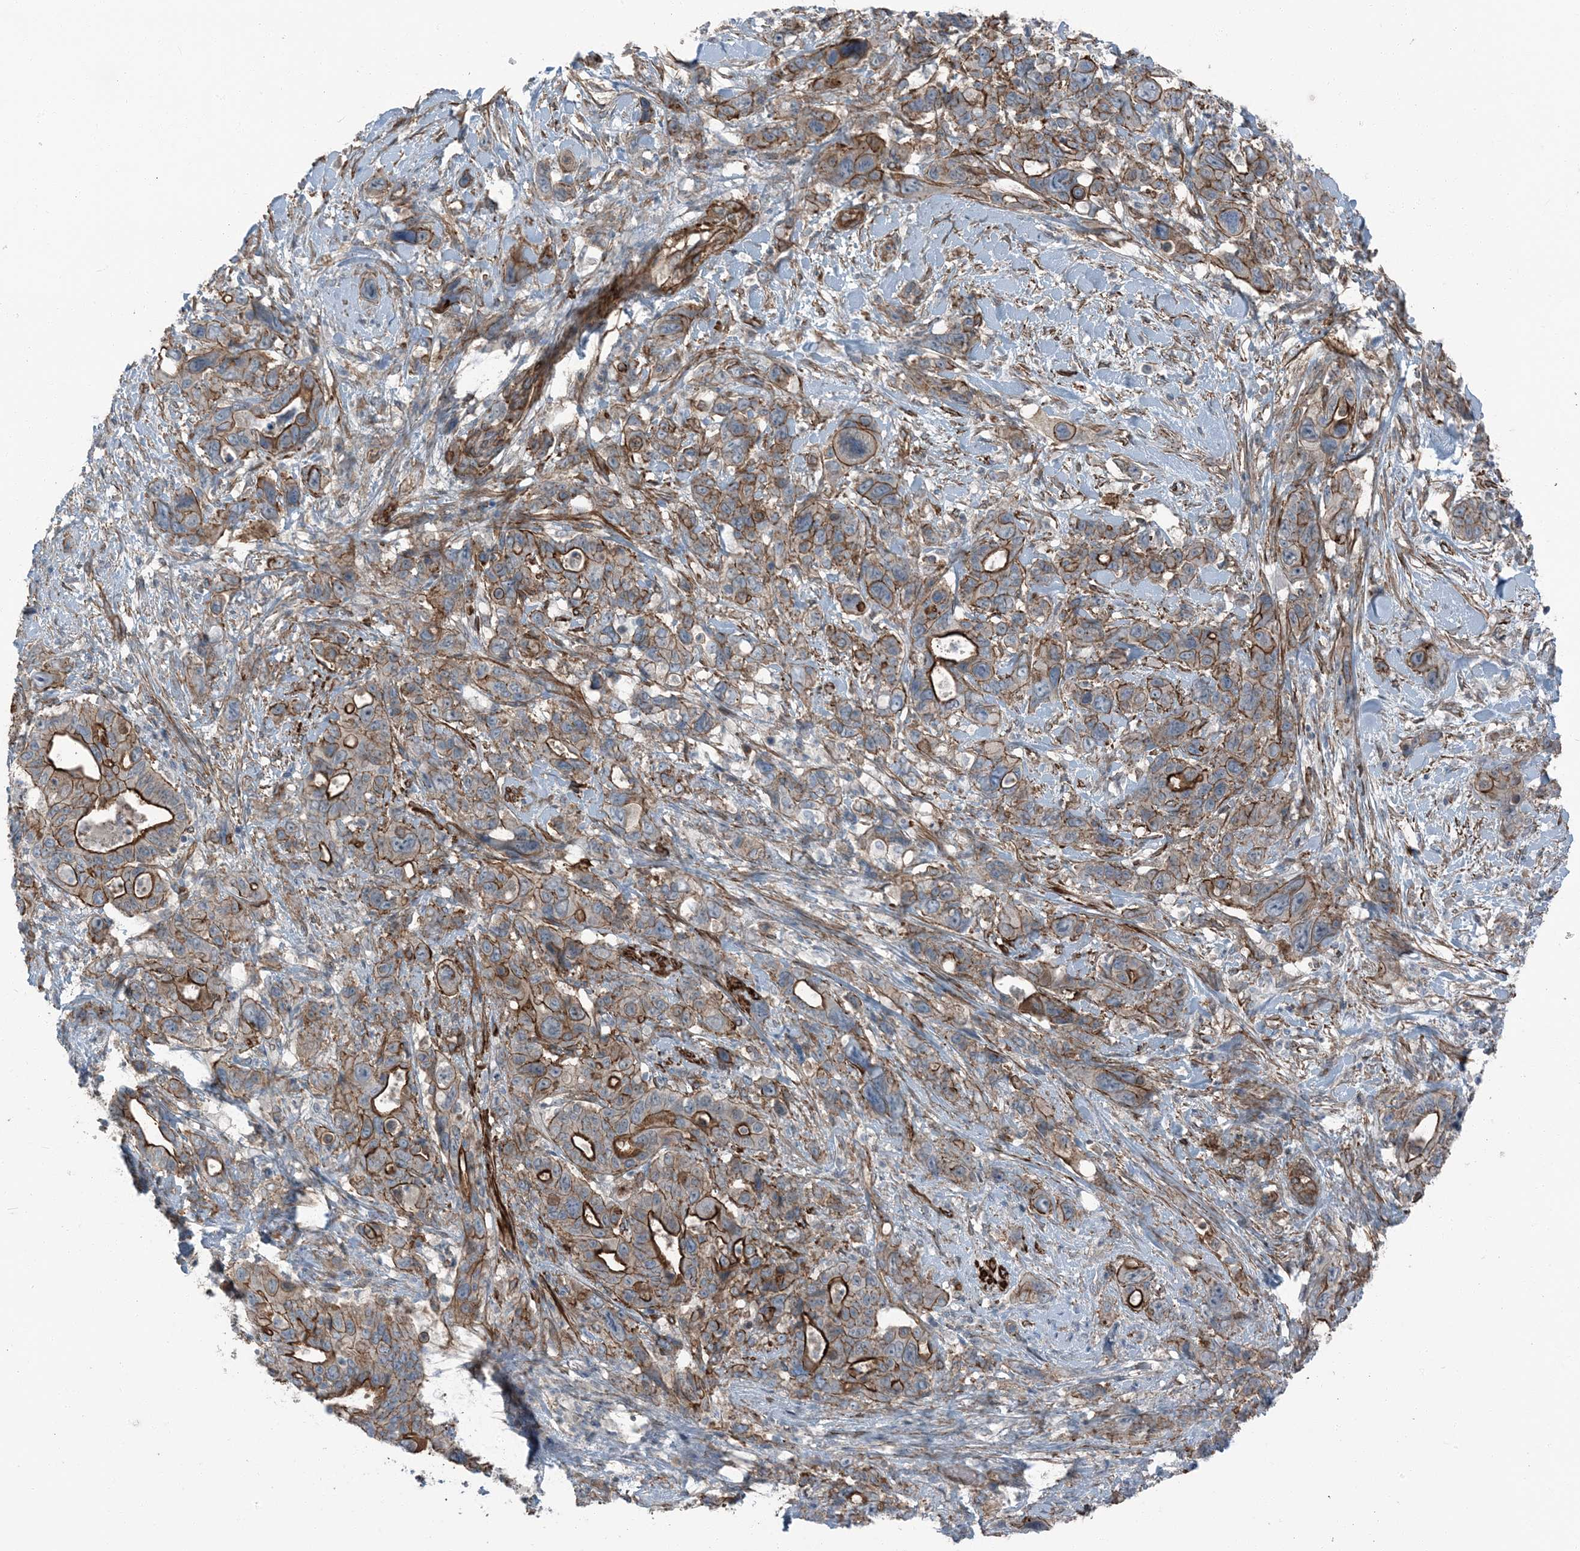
{"staining": {"intensity": "strong", "quantity": ">75%", "location": "cytoplasmic/membranous"}, "tissue": "pancreatic cancer", "cell_type": "Tumor cells", "image_type": "cancer", "snomed": [{"axis": "morphology", "description": "Adenocarcinoma, NOS"}, {"axis": "topography", "description": "Pancreas"}], "caption": "Adenocarcinoma (pancreatic) stained with IHC reveals strong cytoplasmic/membranous positivity in approximately >75% of tumor cells.", "gene": "ZFP90", "patient": {"sex": "male", "age": 46}}